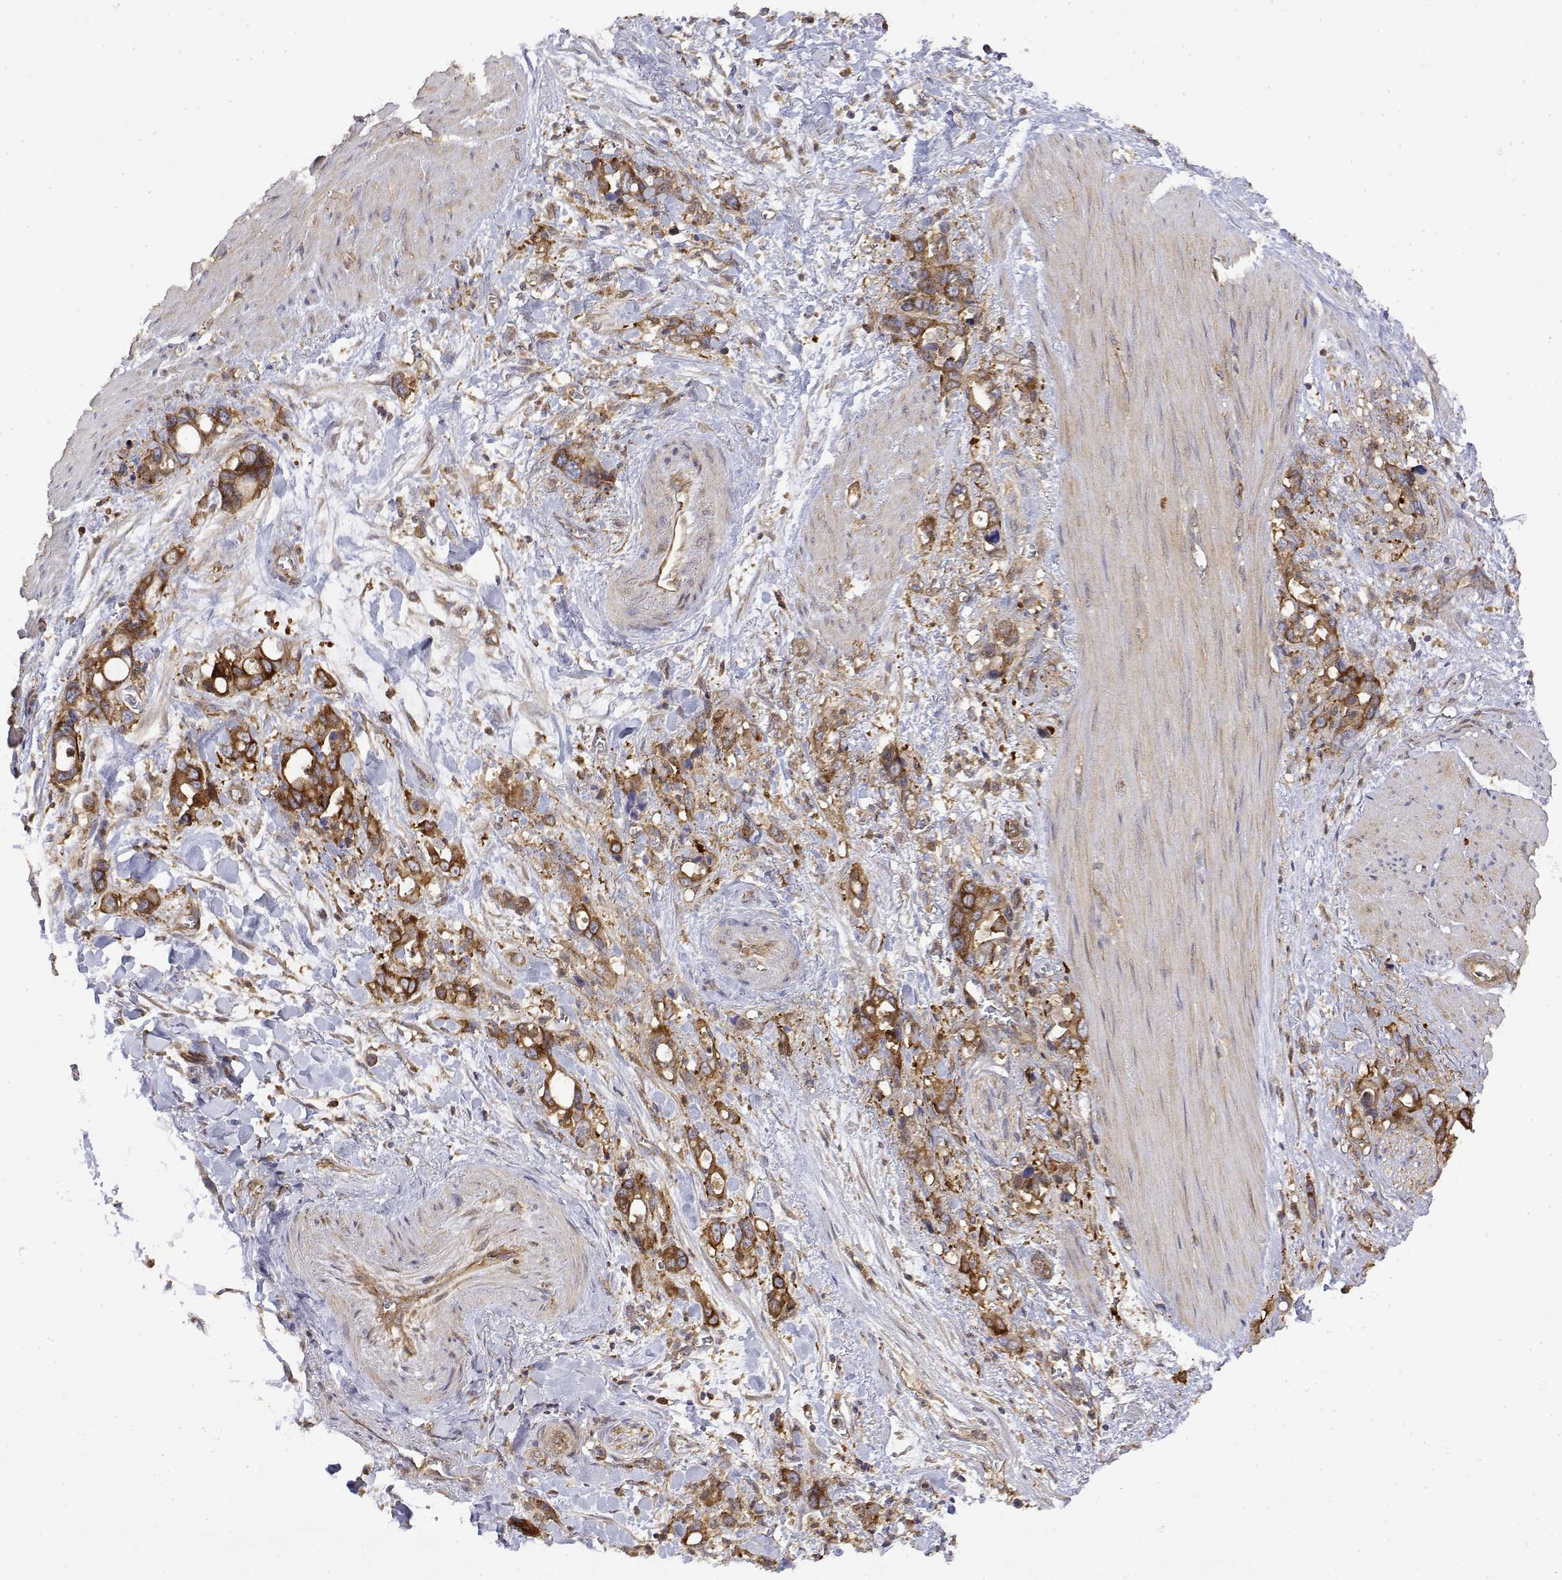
{"staining": {"intensity": "strong", "quantity": ">75%", "location": "cytoplasmic/membranous"}, "tissue": "stomach cancer", "cell_type": "Tumor cells", "image_type": "cancer", "snomed": [{"axis": "morphology", "description": "Normal tissue, NOS"}, {"axis": "morphology", "description": "Adenocarcinoma, NOS"}, {"axis": "topography", "description": "Esophagus"}, {"axis": "topography", "description": "Stomach, upper"}], "caption": "This histopathology image shows stomach adenocarcinoma stained with immunohistochemistry to label a protein in brown. The cytoplasmic/membranous of tumor cells show strong positivity for the protein. Nuclei are counter-stained blue.", "gene": "PACSIN2", "patient": {"sex": "male", "age": 74}}